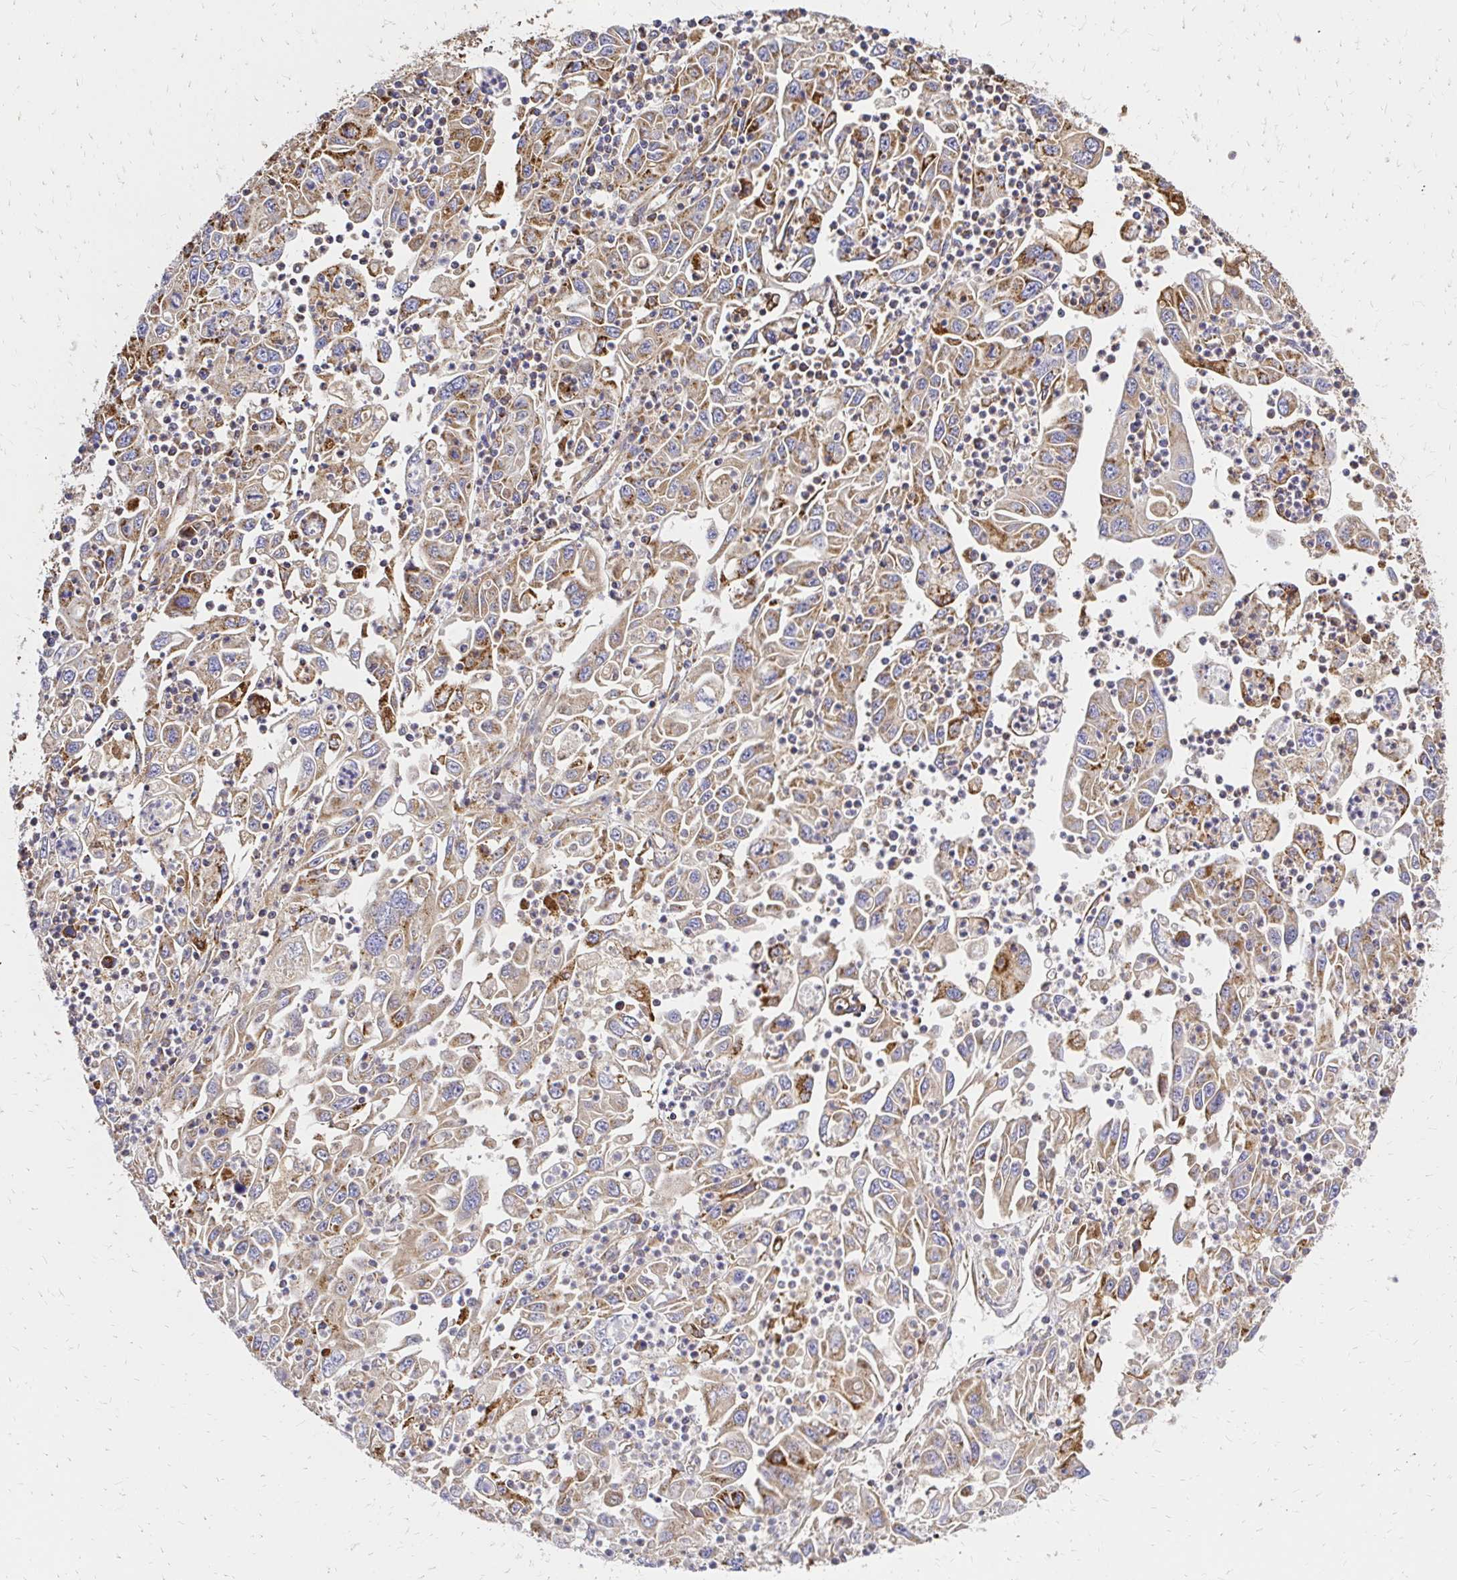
{"staining": {"intensity": "moderate", "quantity": ">75%", "location": "cytoplasmic/membranous"}, "tissue": "endometrial cancer", "cell_type": "Tumor cells", "image_type": "cancer", "snomed": [{"axis": "morphology", "description": "Adenocarcinoma, NOS"}, {"axis": "topography", "description": "Uterus"}], "caption": "Human endometrial adenocarcinoma stained for a protein (brown) displays moderate cytoplasmic/membranous positive positivity in approximately >75% of tumor cells.", "gene": "MRPL13", "patient": {"sex": "female", "age": 62}}